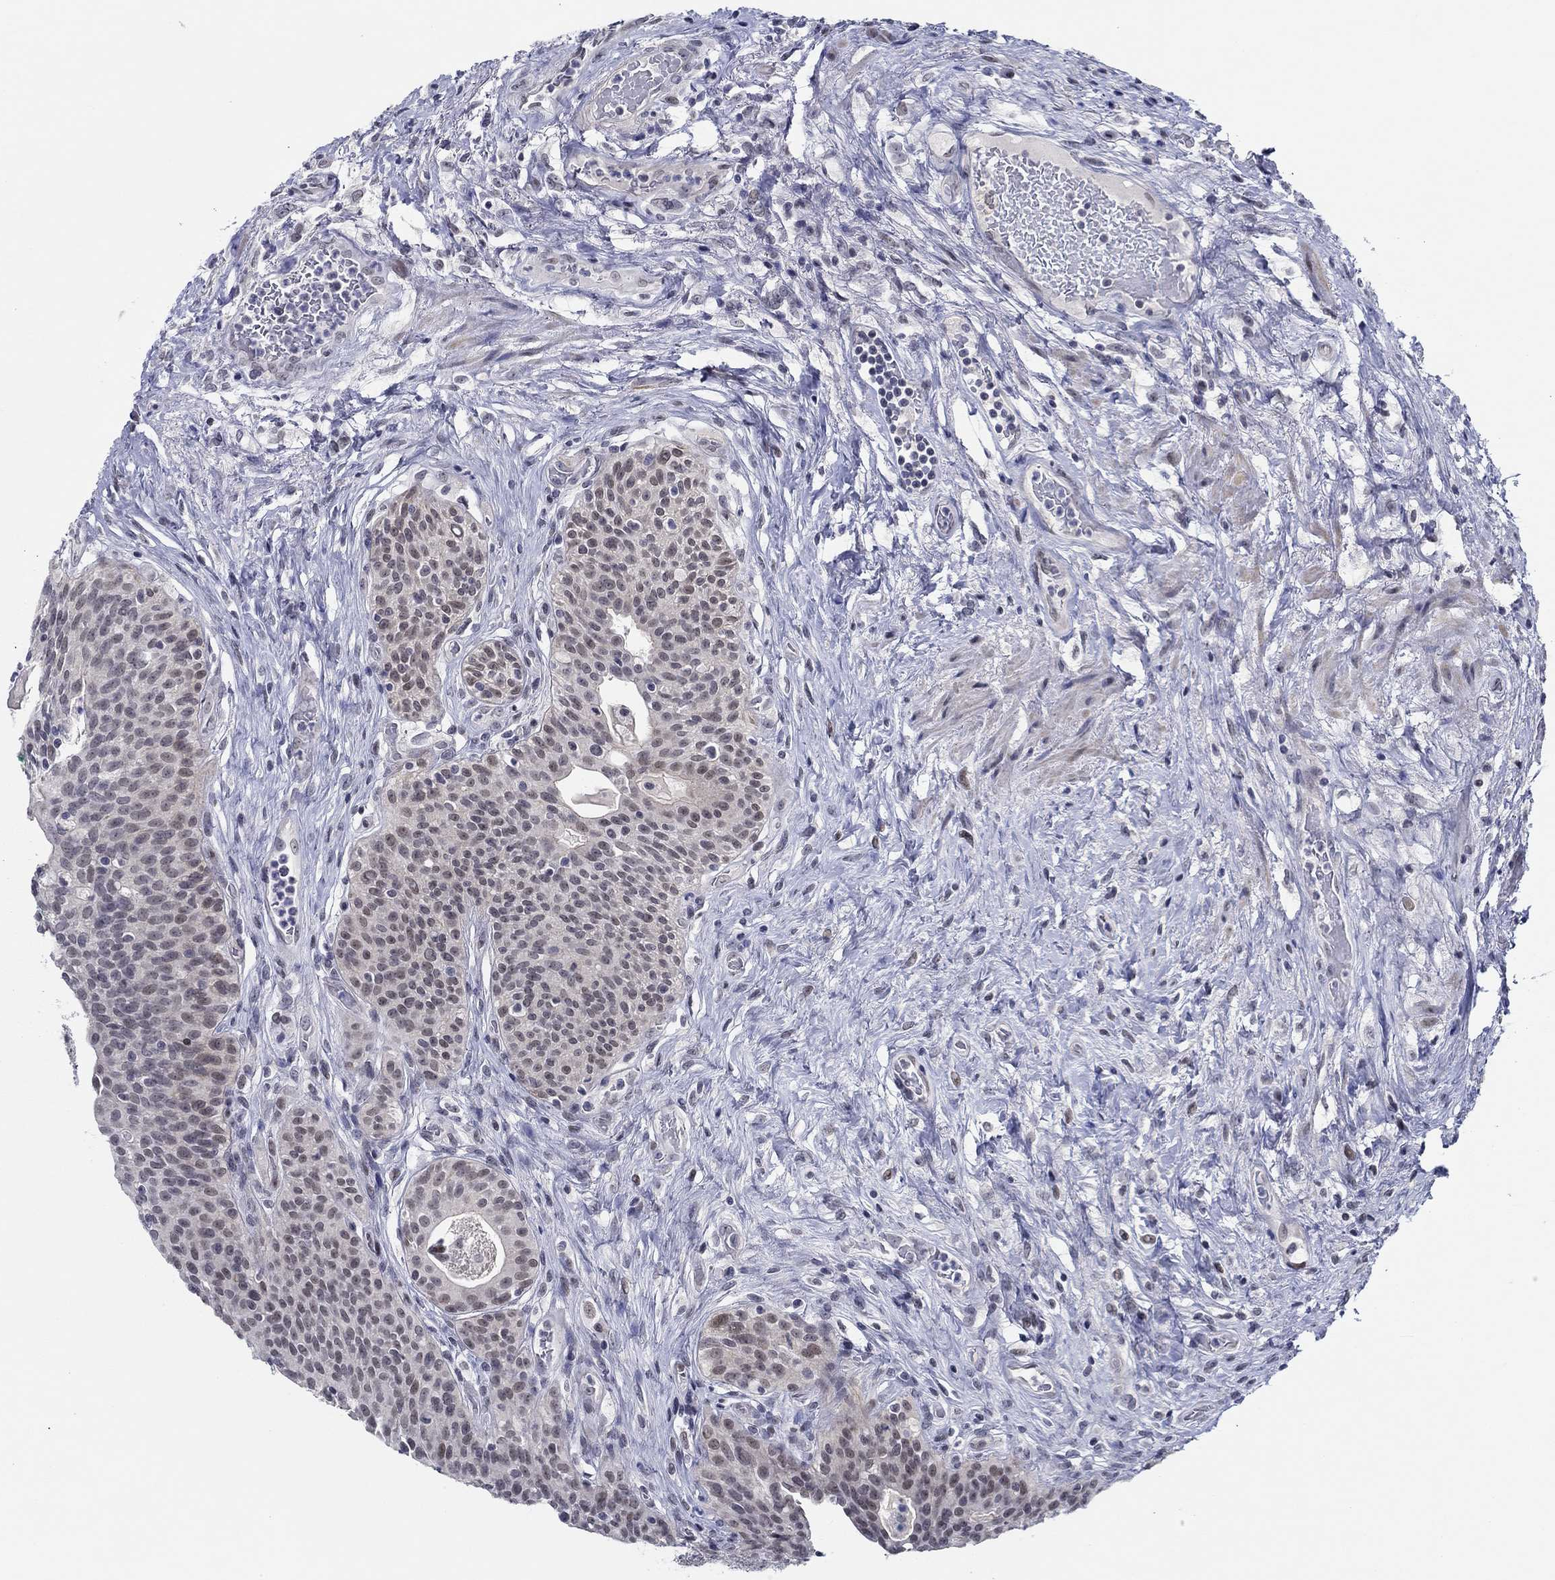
{"staining": {"intensity": "weak", "quantity": "<25%", "location": "nuclear"}, "tissue": "urothelial cancer", "cell_type": "Tumor cells", "image_type": "cancer", "snomed": [{"axis": "morphology", "description": "Urothelial carcinoma, High grade"}, {"axis": "topography", "description": "Urinary bladder"}], "caption": "Tumor cells show no significant expression in urothelial cancer. Brightfield microscopy of IHC stained with DAB (3,3'-diaminobenzidine) (brown) and hematoxylin (blue), captured at high magnification.", "gene": "SLC34A1", "patient": {"sex": "male", "age": 79}}